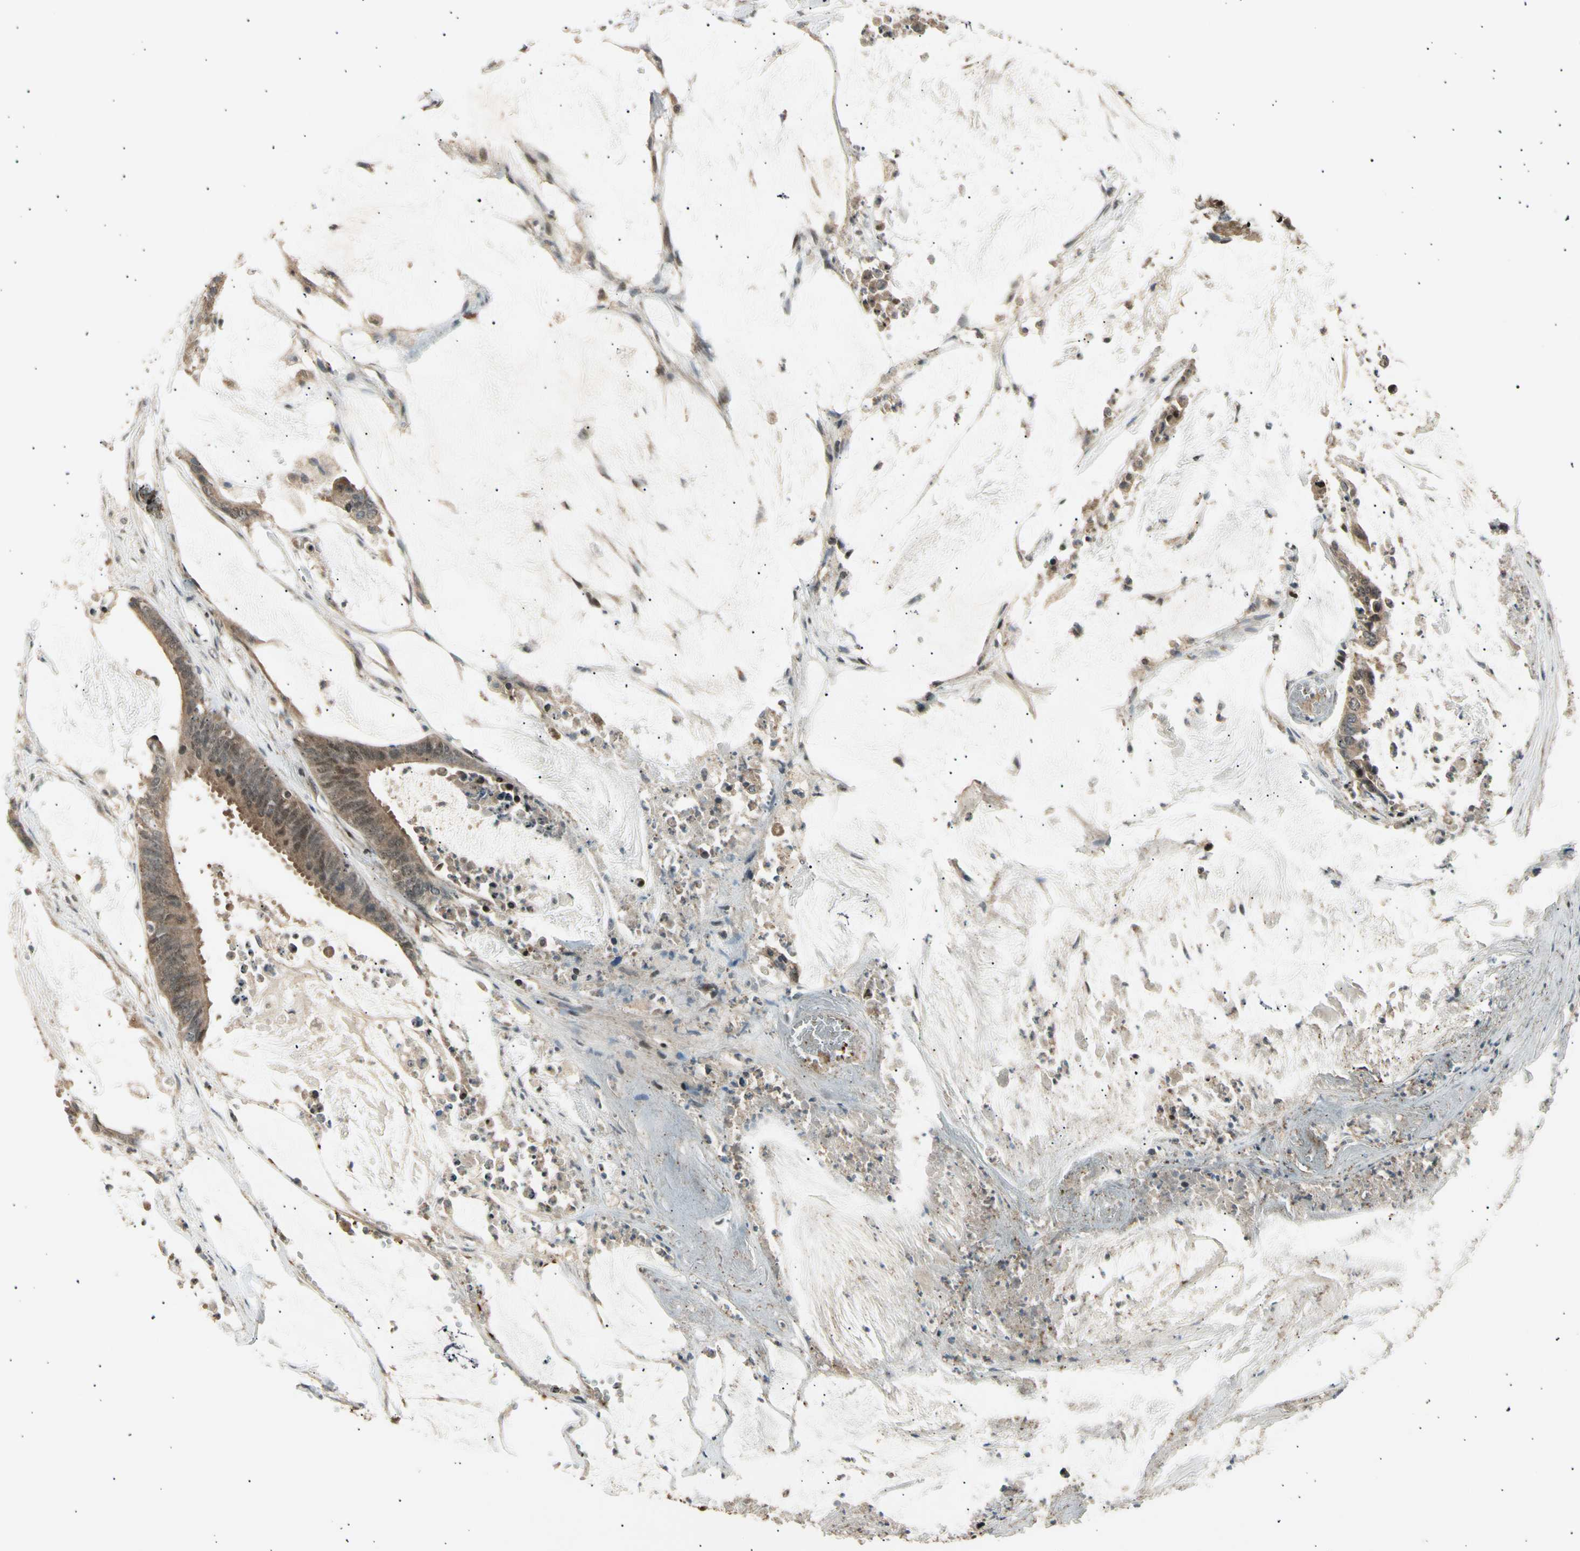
{"staining": {"intensity": "weak", "quantity": ">75%", "location": "cytoplasmic/membranous,nuclear"}, "tissue": "colorectal cancer", "cell_type": "Tumor cells", "image_type": "cancer", "snomed": [{"axis": "morphology", "description": "Adenocarcinoma, NOS"}, {"axis": "topography", "description": "Rectum"}], "caption": "Colorectal cancer (adenocarcinoma) stained with a brown dye exhibits weak cytoplasmic/membranous and nuclear positive positivity in about >75% of tumor cells.", "gene": "NUAK2", "patient": {"sex": "female", "age": 66}}